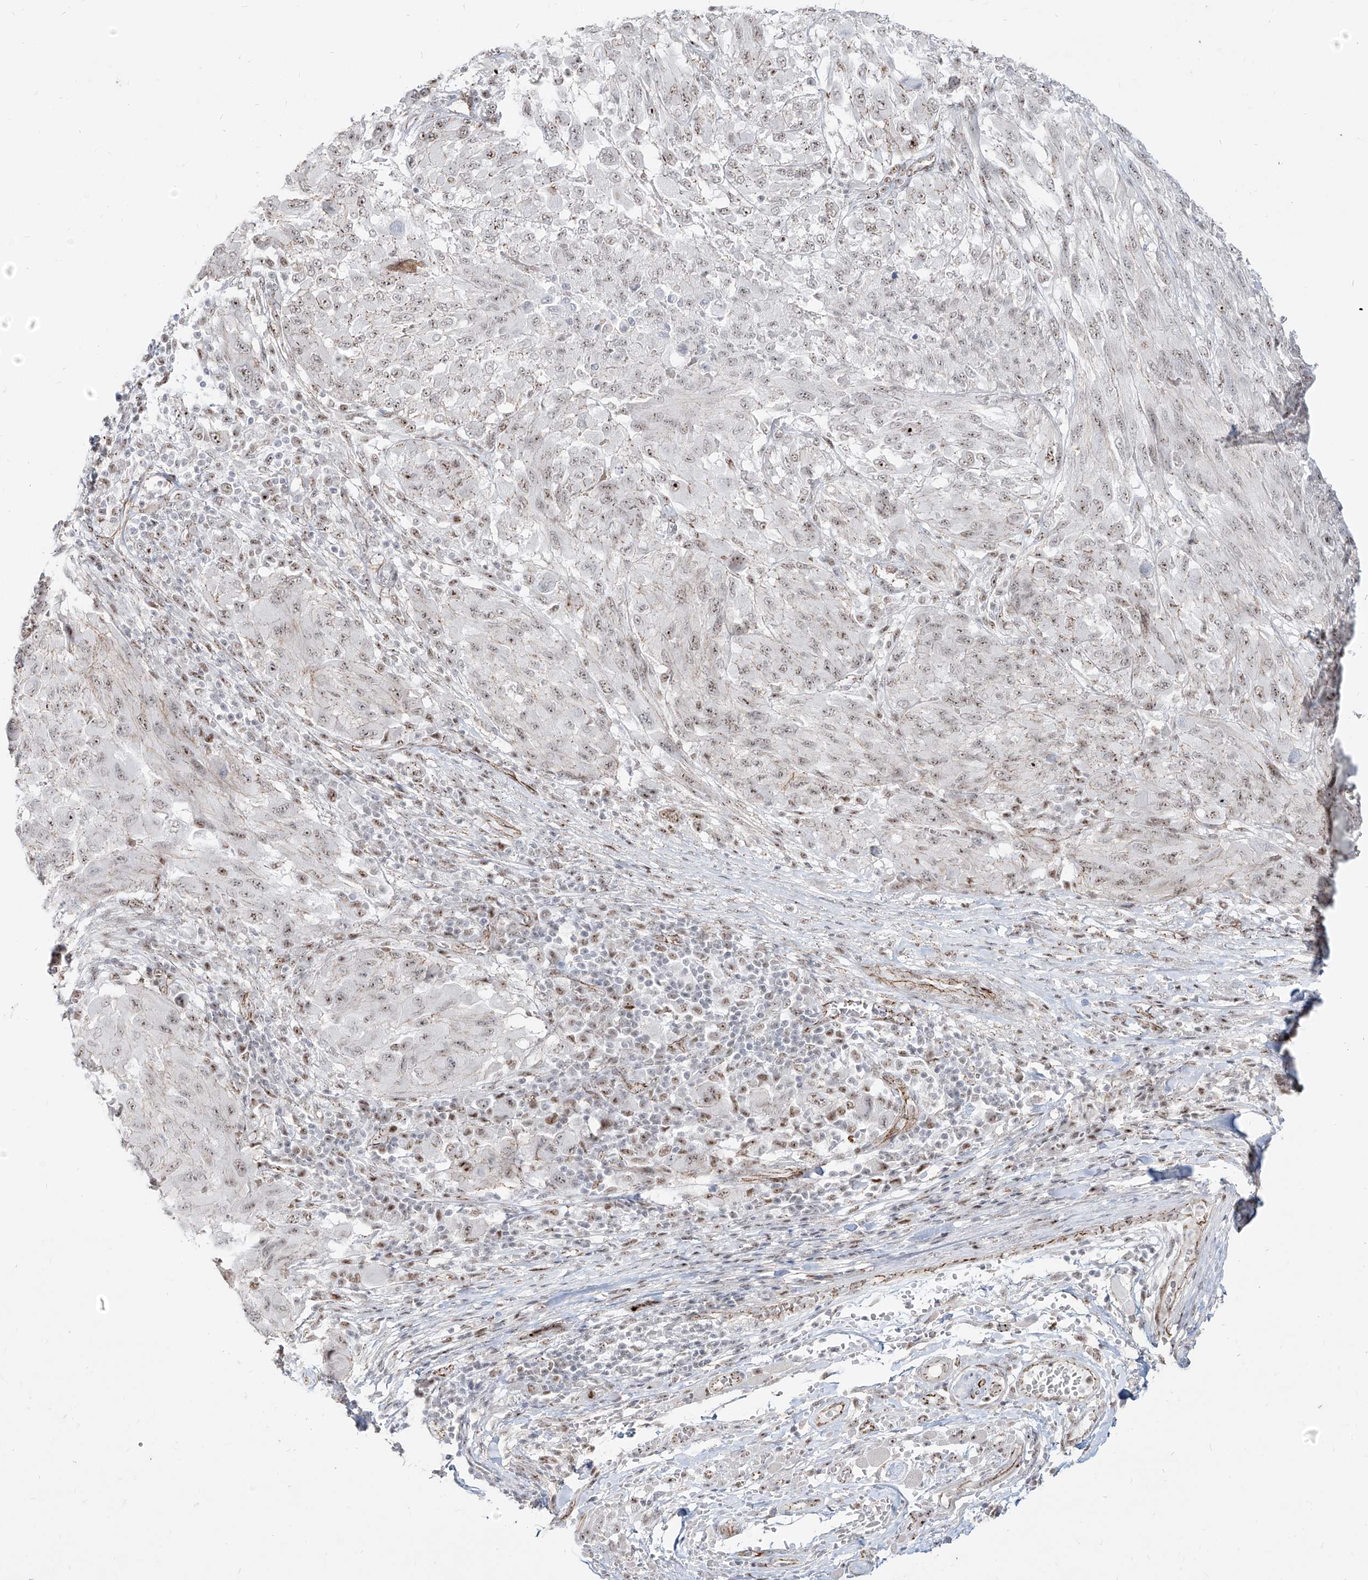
{"staining": {"intensity": "strong", "quantity": "<25%", "location": "nuclear"}, "tissue": "melanoma", "cell_type": "Tumor cells", "image_type": "cancer", "snomed": [{"axis": "morphology", "description": "Malignant melanoma, NOS"}, {"axis": "topography", "description": "Skin"}], "caption": "There is medium levels of strong nuclear positivity in tumor cells of malignant melanoma, as demonstrated by immunohistochemical staining (brown color).", "gene": "ZNF710", "patient": {"sex": "female", "age": 91}}